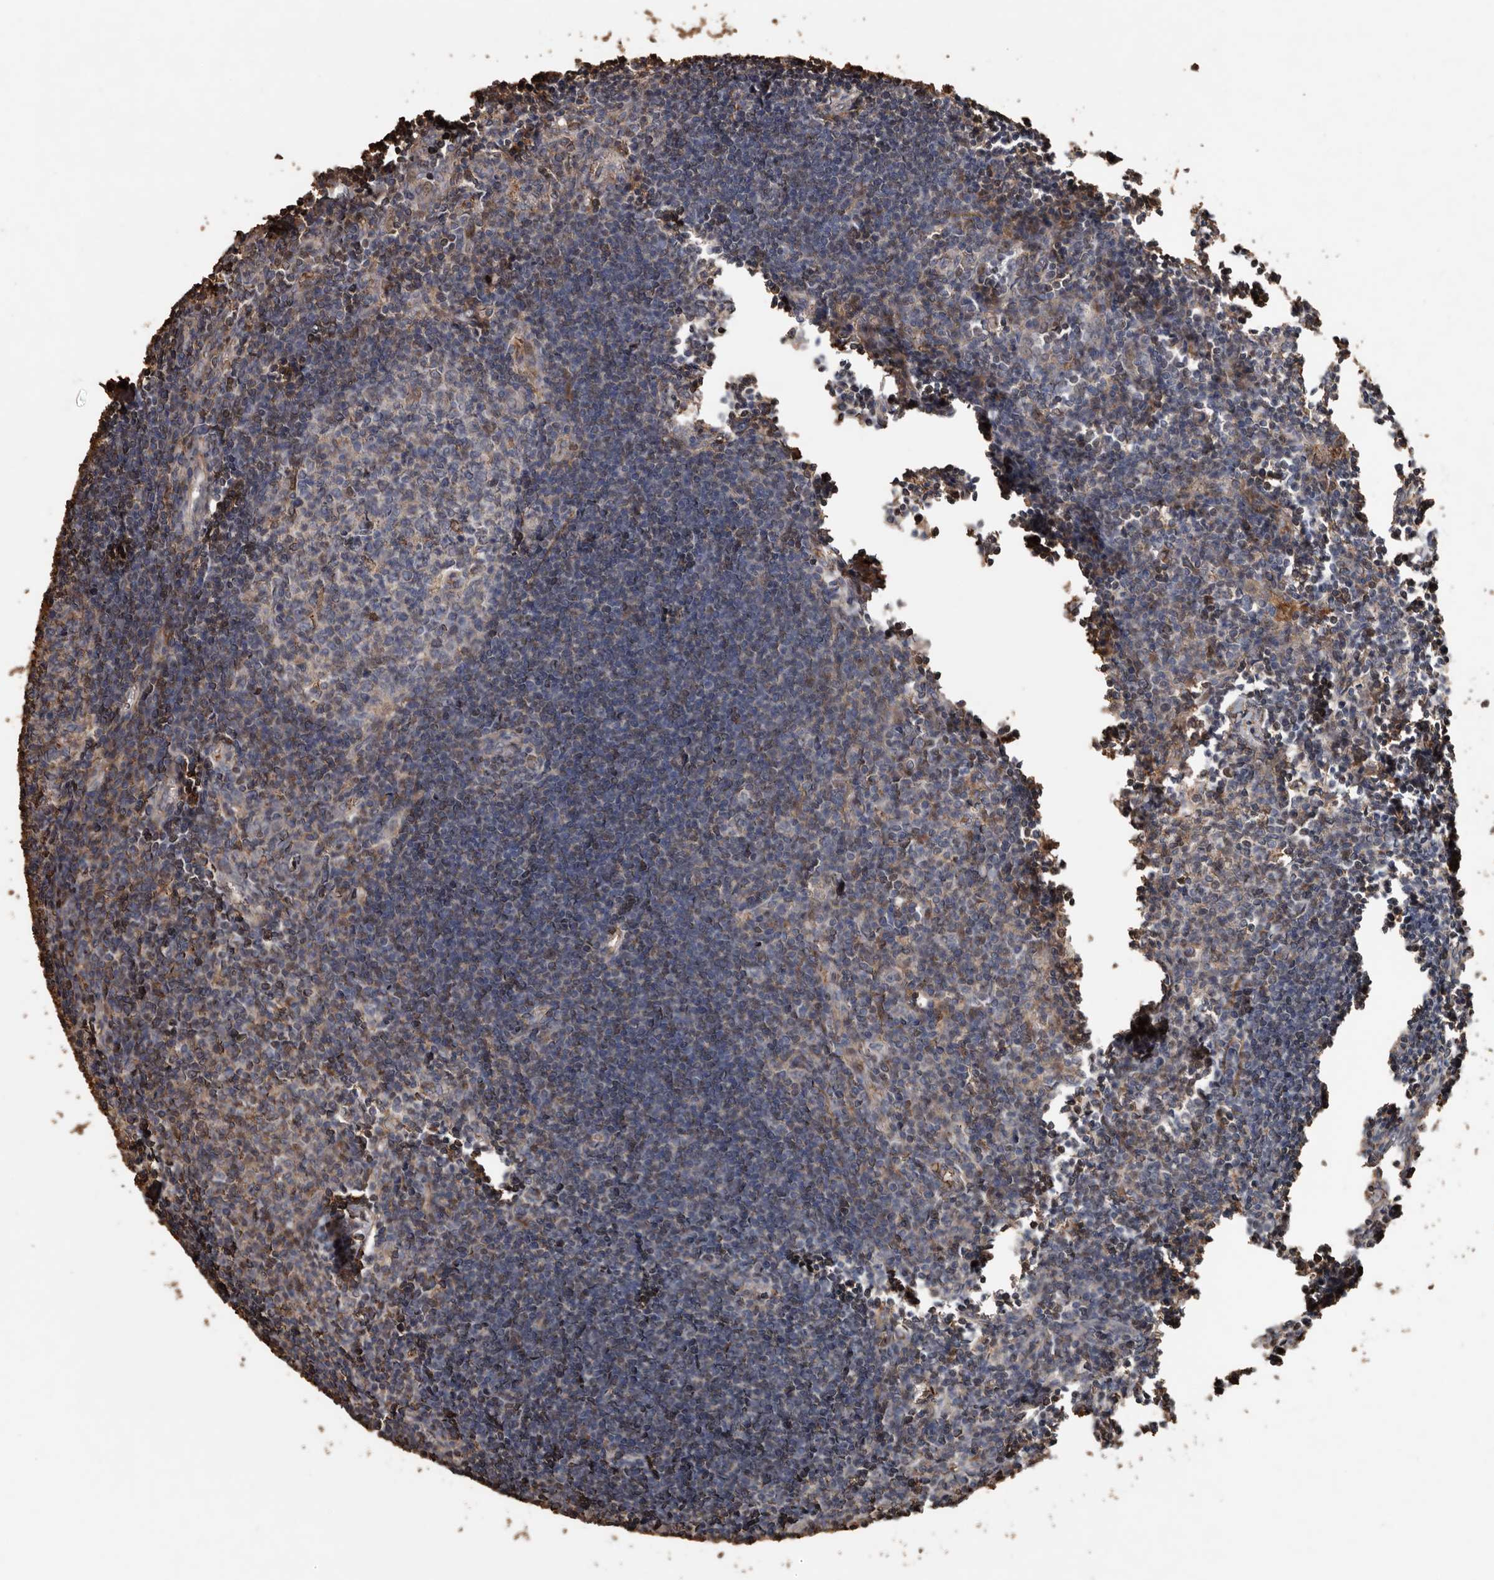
{"staining": {"intensity": "weak", "quantity": "25%-75%", "location": "cytoplasmic/membranous"}, "tissue": "lymph node", "cell_type": "Germinal center cells", "image_type": "normal", "snomed": [{"axis": "morphology", "description": "Normal tissue, NOS"}, {"axis": "morphology", "description": "Malignant melanoma, Metastatic site"}, {"axis": "topography", "description": "Lymph node"}], "caption": "Lymph node stained with immunohistochemistry (IHC) reveals weak cytoplasmic/membranous positivity in about 25%-75% of germinal center cells.", "gene": "RANBP17", "patient": {"sex": "male", "age": 41}}